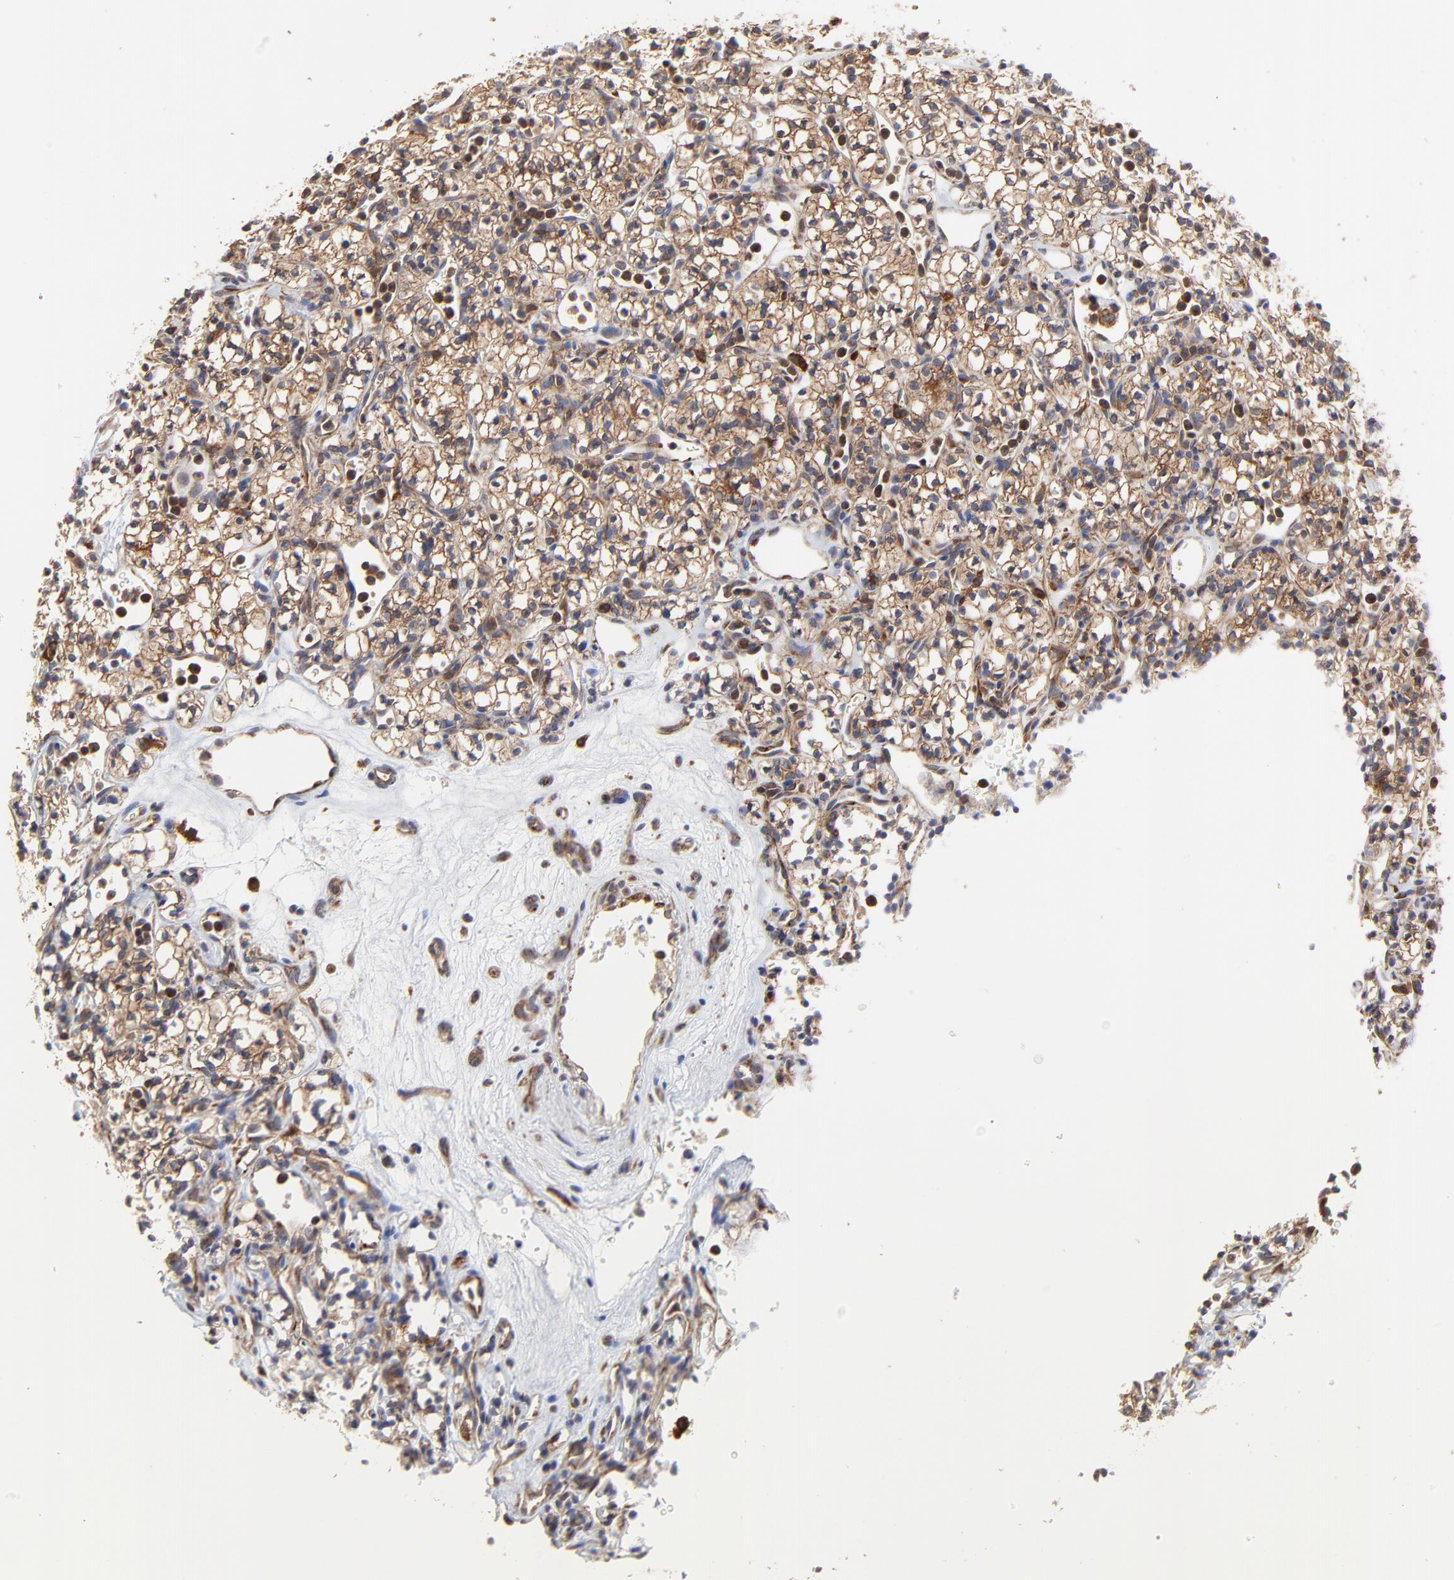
{"staining": {"intensity": "moderate", "quantity": ">75%", "location": "cytoplasmic/membranous"}, "tissue": "renal cancer", "cell_type": "Tumor cells", "image_type": "cancer", "snomed": [{"axis": "morphology", "description": "Adenocarcinoma, NOS"}, {"axis": "topography", "description": "Kidney"}], "caption": "Renal adenocarcinoma tissue exhibits moderate cytoplasmic/membranous staining in approximately >75% of tumor cells", "gene": "RAB9A", "patient": {"sex": "male", "age": 59}}